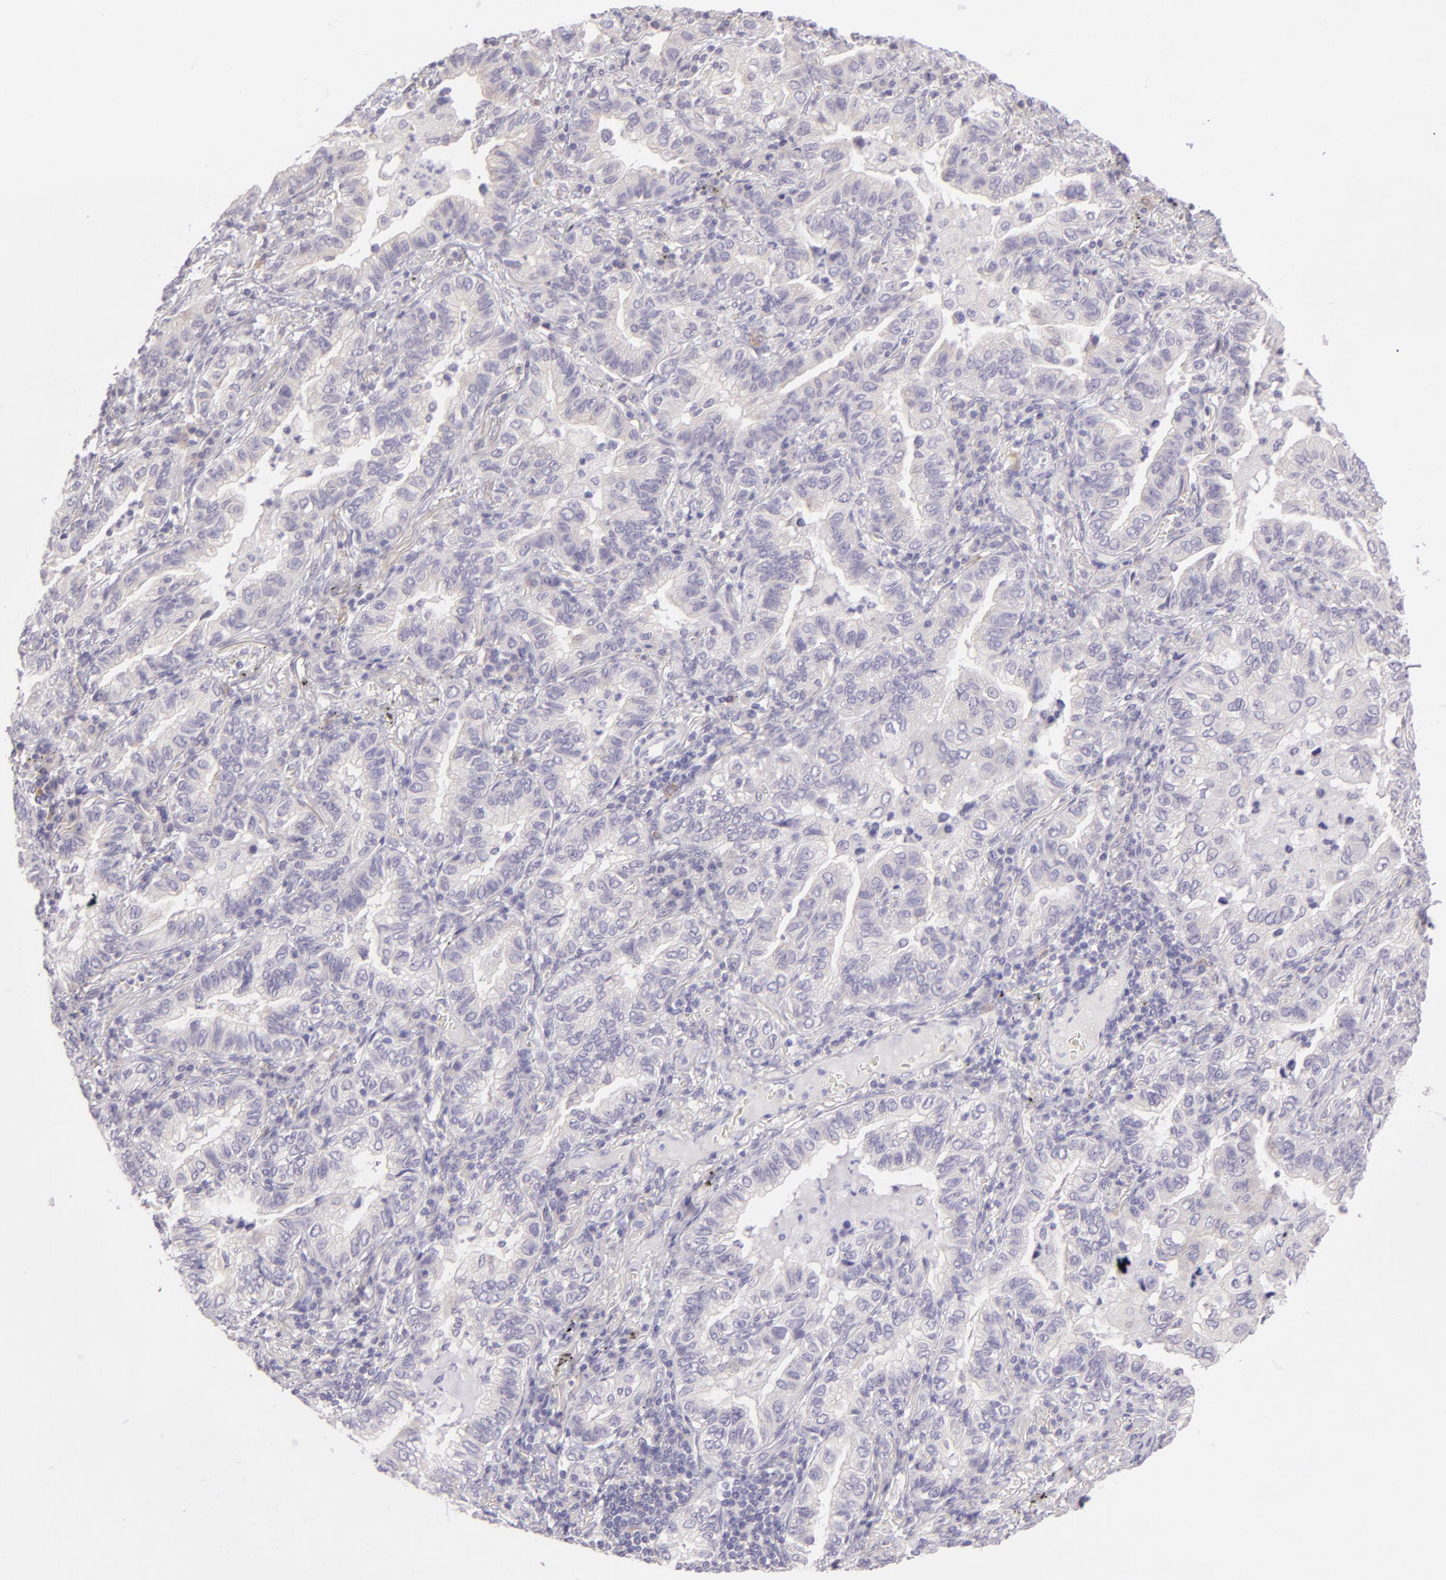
{"staining": {"intensity": "negative", "quantity": "none", "location": "none"}, "tissue": "lung cancer", "cell_type": "Tumor cells", "image_type": "cancer", "snomed": [{"axis": "morphology", "description": "Adenocarcinoma, NOS"}, {"axis": "topography", "description": "Lung"}], "caption": "Immunohistochemistry (IHC) of lung adenocarcinoma exhibits no staining in tumor cells.", "gene": "ZC3H7B", "patient": {"sex": "female", "age": 50}}